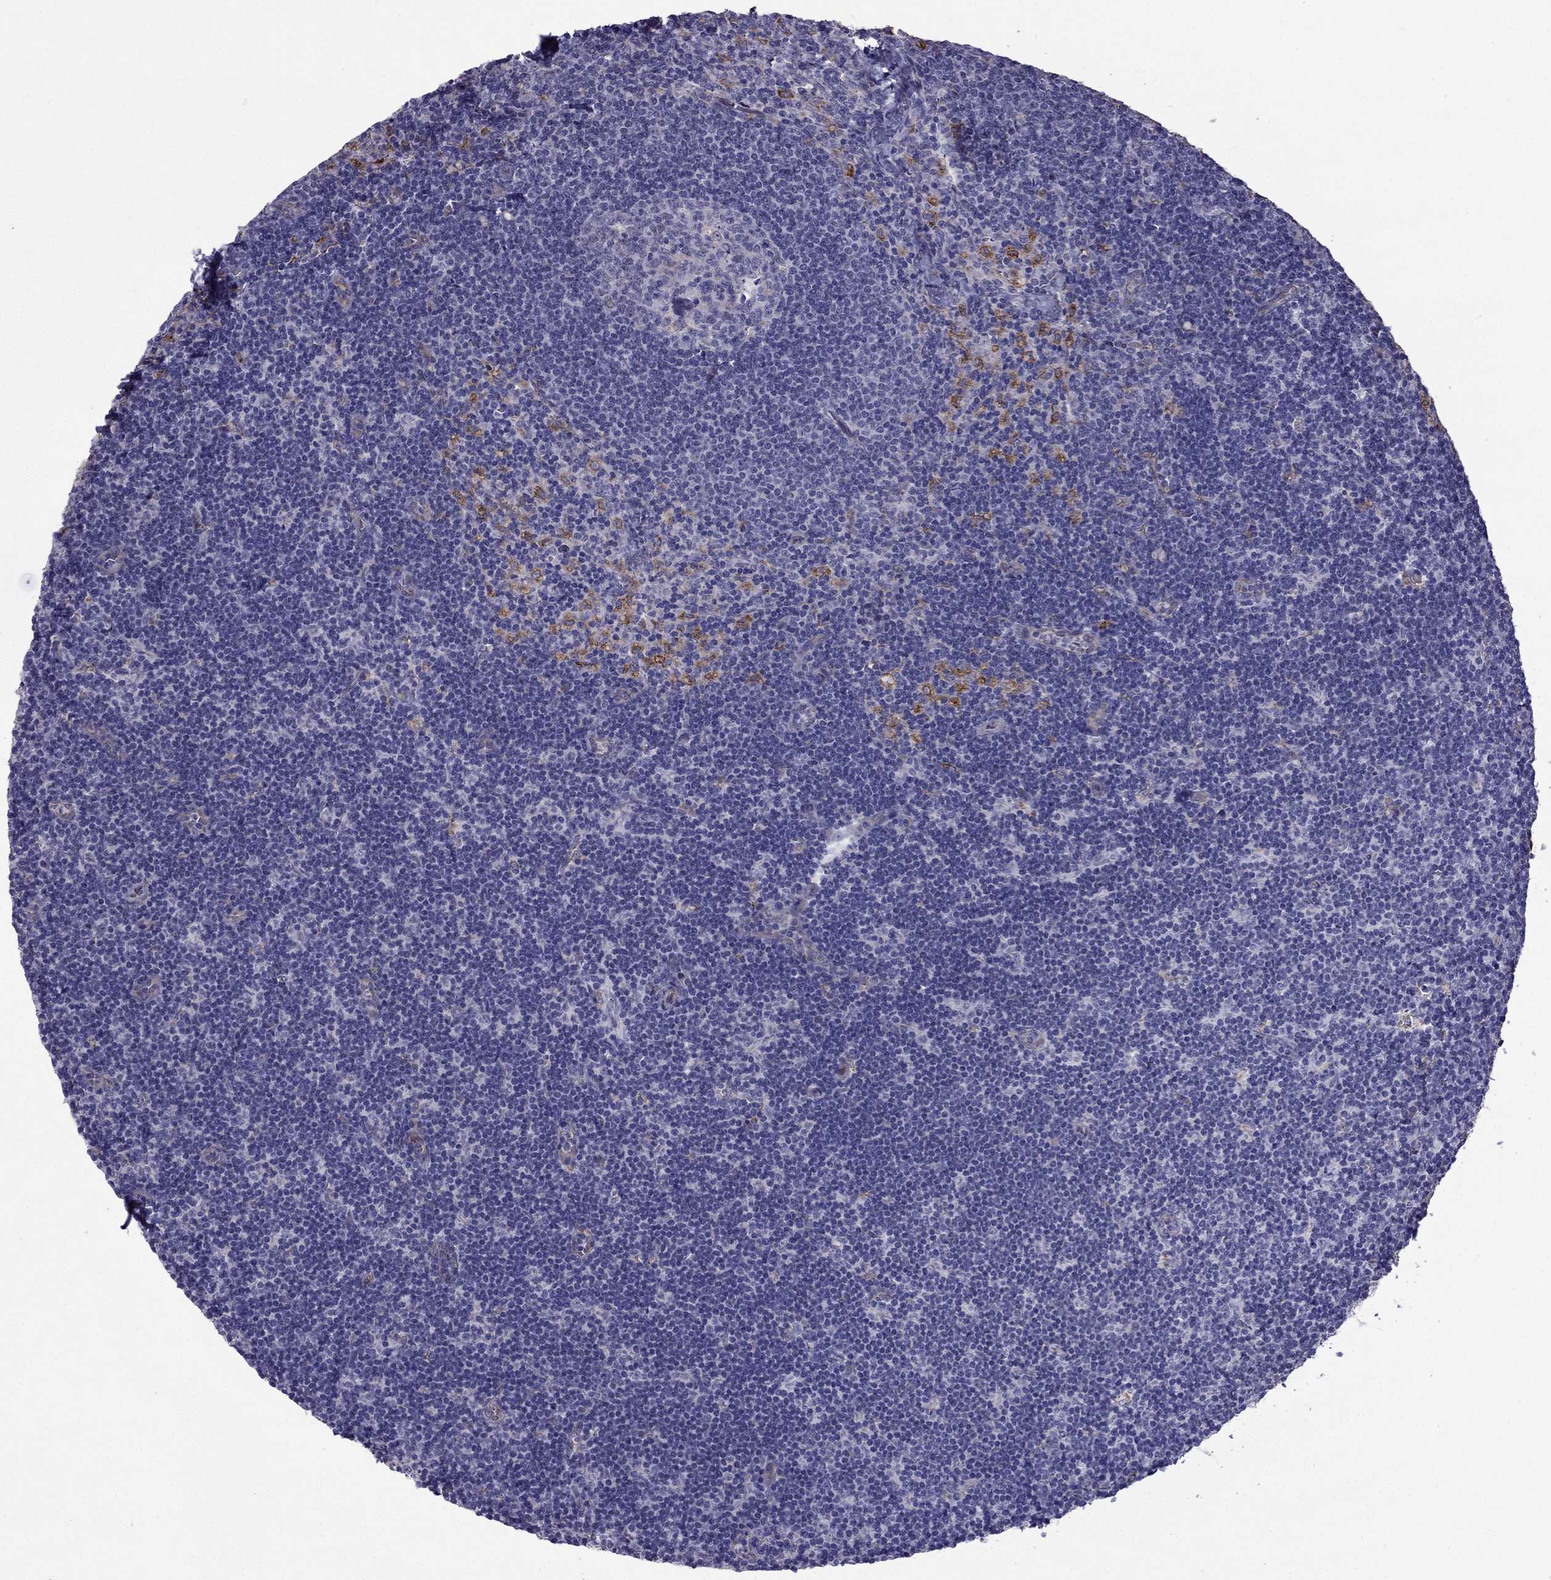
{"staining": {"intensity": "negative", "quantity": "none", "location": "none"}, "tissue": "lymph node", "cell_type": "Germinal center cells", "image_type": "normal", "snomed": [{"axis": "morphology", "description": "Normal tissue, NOS"}, {"axis": "topography", "description": "Lymph node"}], "caption": "An immunohistochemistry (IHC) image of normal lymph node is shown. There is no staining in germinal center cells of lymph node. The staining was performed using DAB to visualize the protein expression in brown, while the nuclei were stained in blue with hematoxylin (Magnification: 20x).", "gene": "IKBIP", "patient": {"sex": "female", "age": 34}}